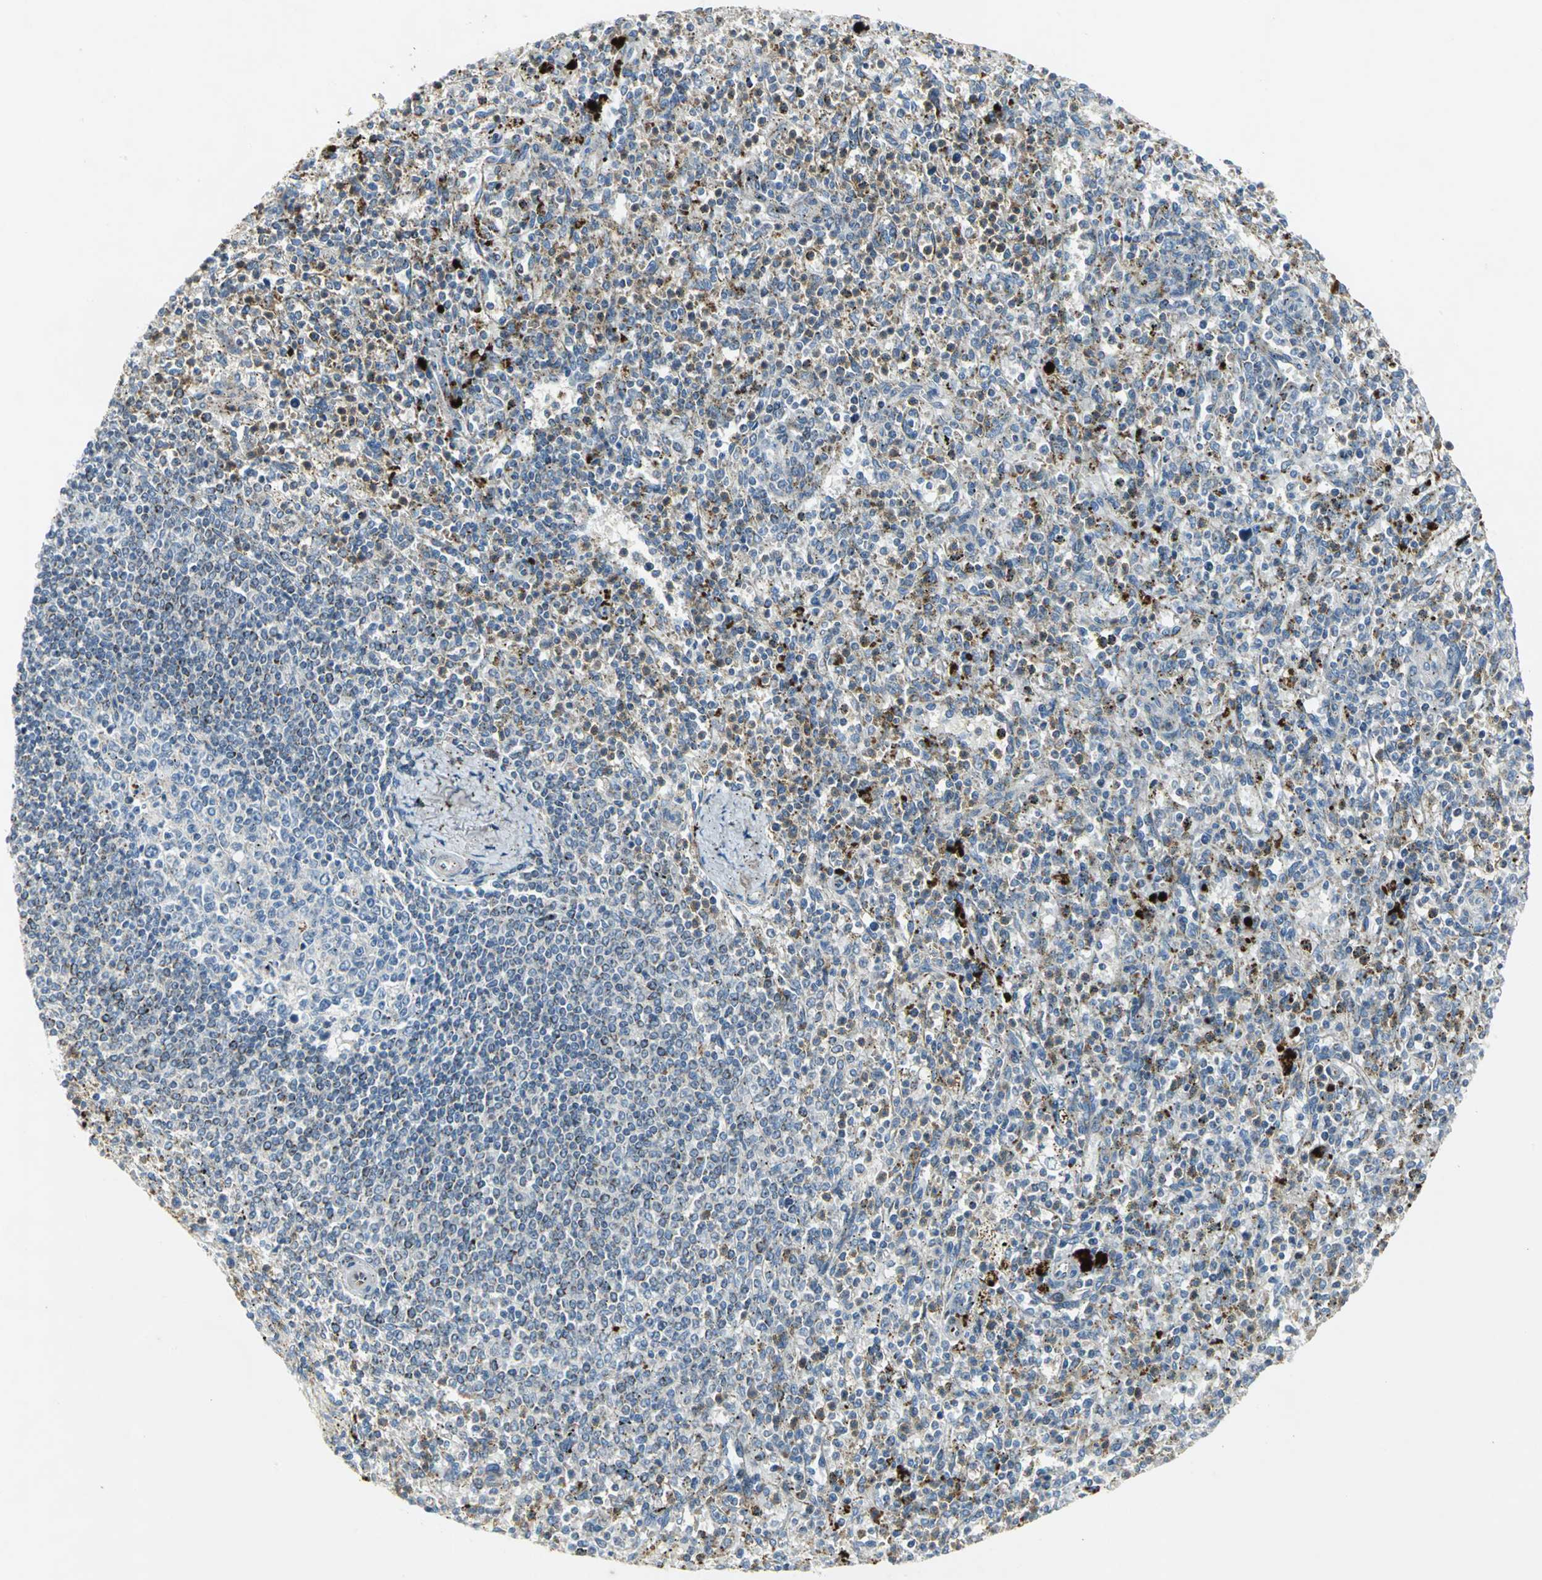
{"staining": {"intensity": "strong", "quantity": ">75%", "location": "cytoplasmic/membranous"}, "tissue": "spleen", "cell_type": "Cells in red pulp", "image_type": "normal", "snomed": [{"axis": "morphology", "description": "Normal tissue, NOS"}, {"axis": "topography", "description": "Spleen"}], "caption": "This photomicrograph exhibits immunohistochemistry (IHC) staining of normal human spleen, with high strong cytoplasmic/membranous positivity in approximately >75% of cells in red pulp.", "gene": "SPPL2B", "patient": {"sex": "male", "age": 72}}